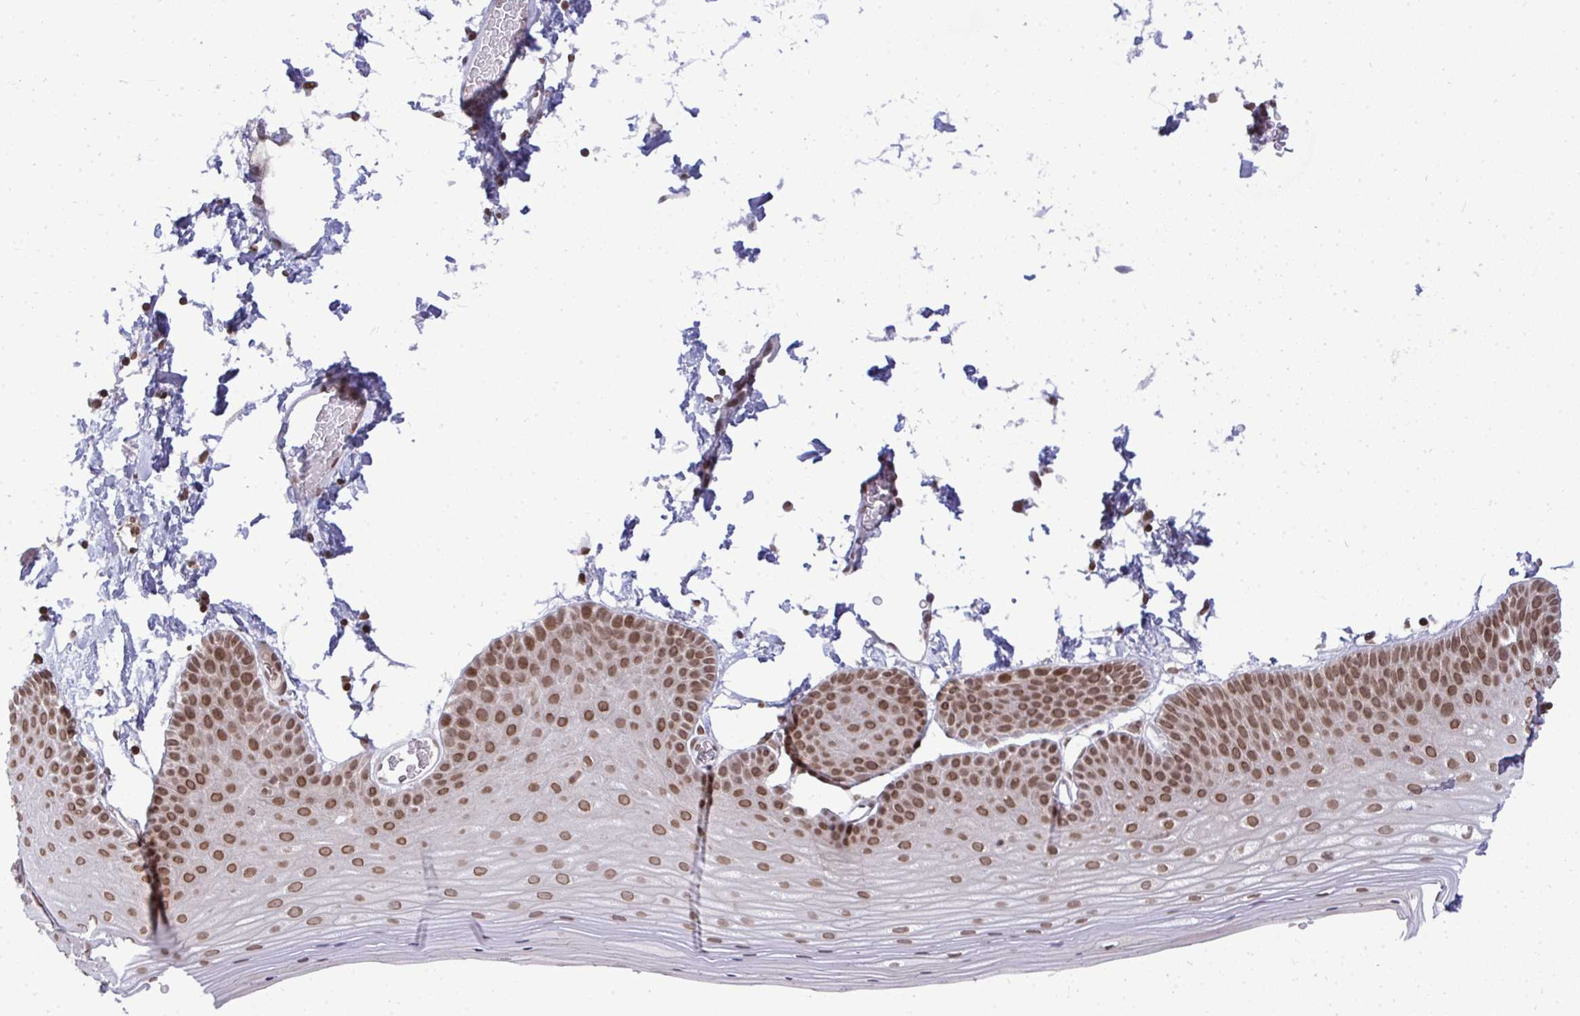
{"staining": {"intensity": "moderate", "quantity": ">75%", "location": "nuclear"}, "tissue": "skin", "cell_type": "Epidermal cells", "image_type": "normal", "snomed": [{"axis": "morphology", "description": "Normal tissue, NOS"}, {"axis": "topography", "description": "Anal"}], "caption": "Immunohistochemistry (DAB) staining of benign human skin displays moderate nuclear protein staining in about >75% of epidermal cells.", "gene": "JPT1", "patient": {"sex": "male", "age": 53}}